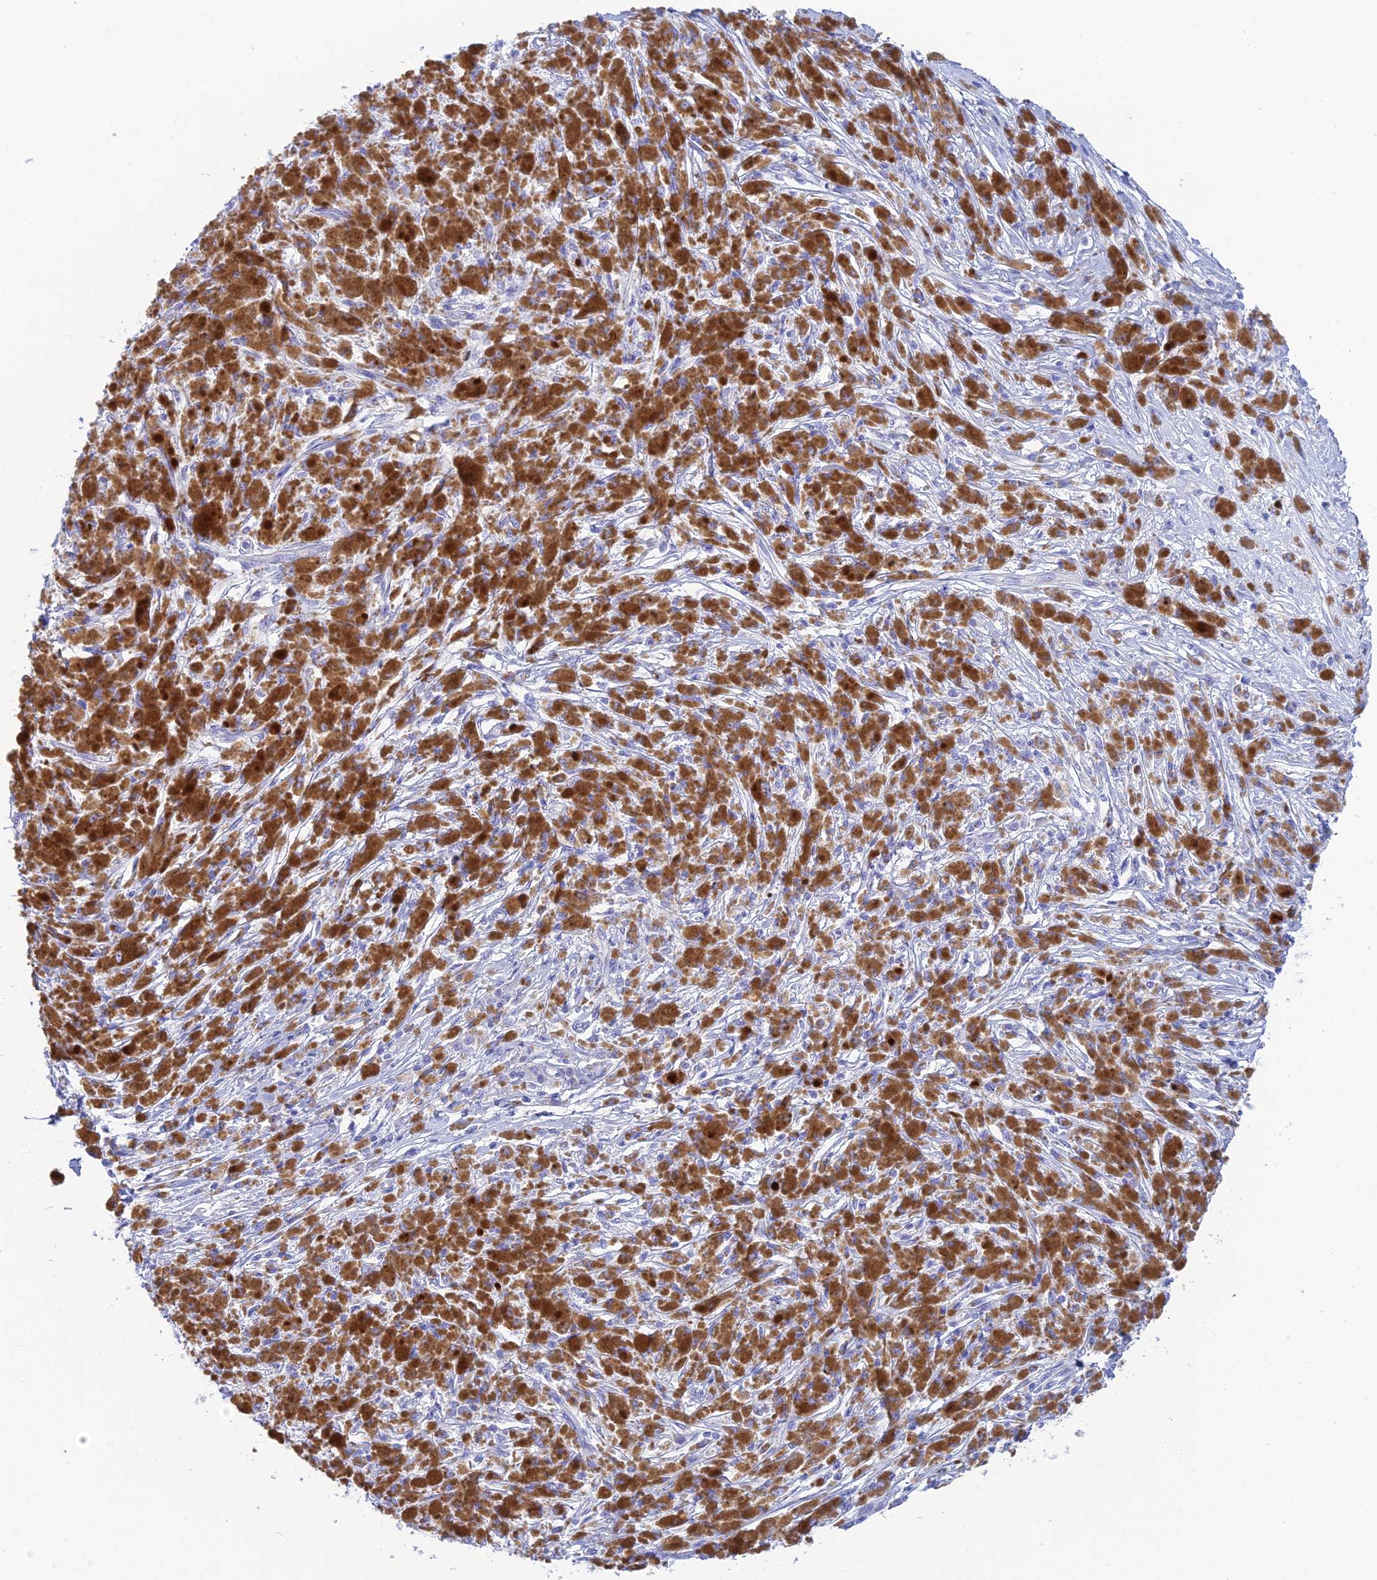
{"staining": {"intensity": "negative", "quantity": "none", "location": "none"}, "tissue": "melanoma", "cell_type": "Tumor cells", "image_type": "cancer", "snomed": [{"axis": "morphology", "description": "Malignant melanoma, NOS"}, {"axis": "topography", "description": "Skin"}], "caption": "Tumor cells show no significant staining in malignant melanoma.", "gene": "CEP152", "patient": {"sex": "female", "age": 52}}